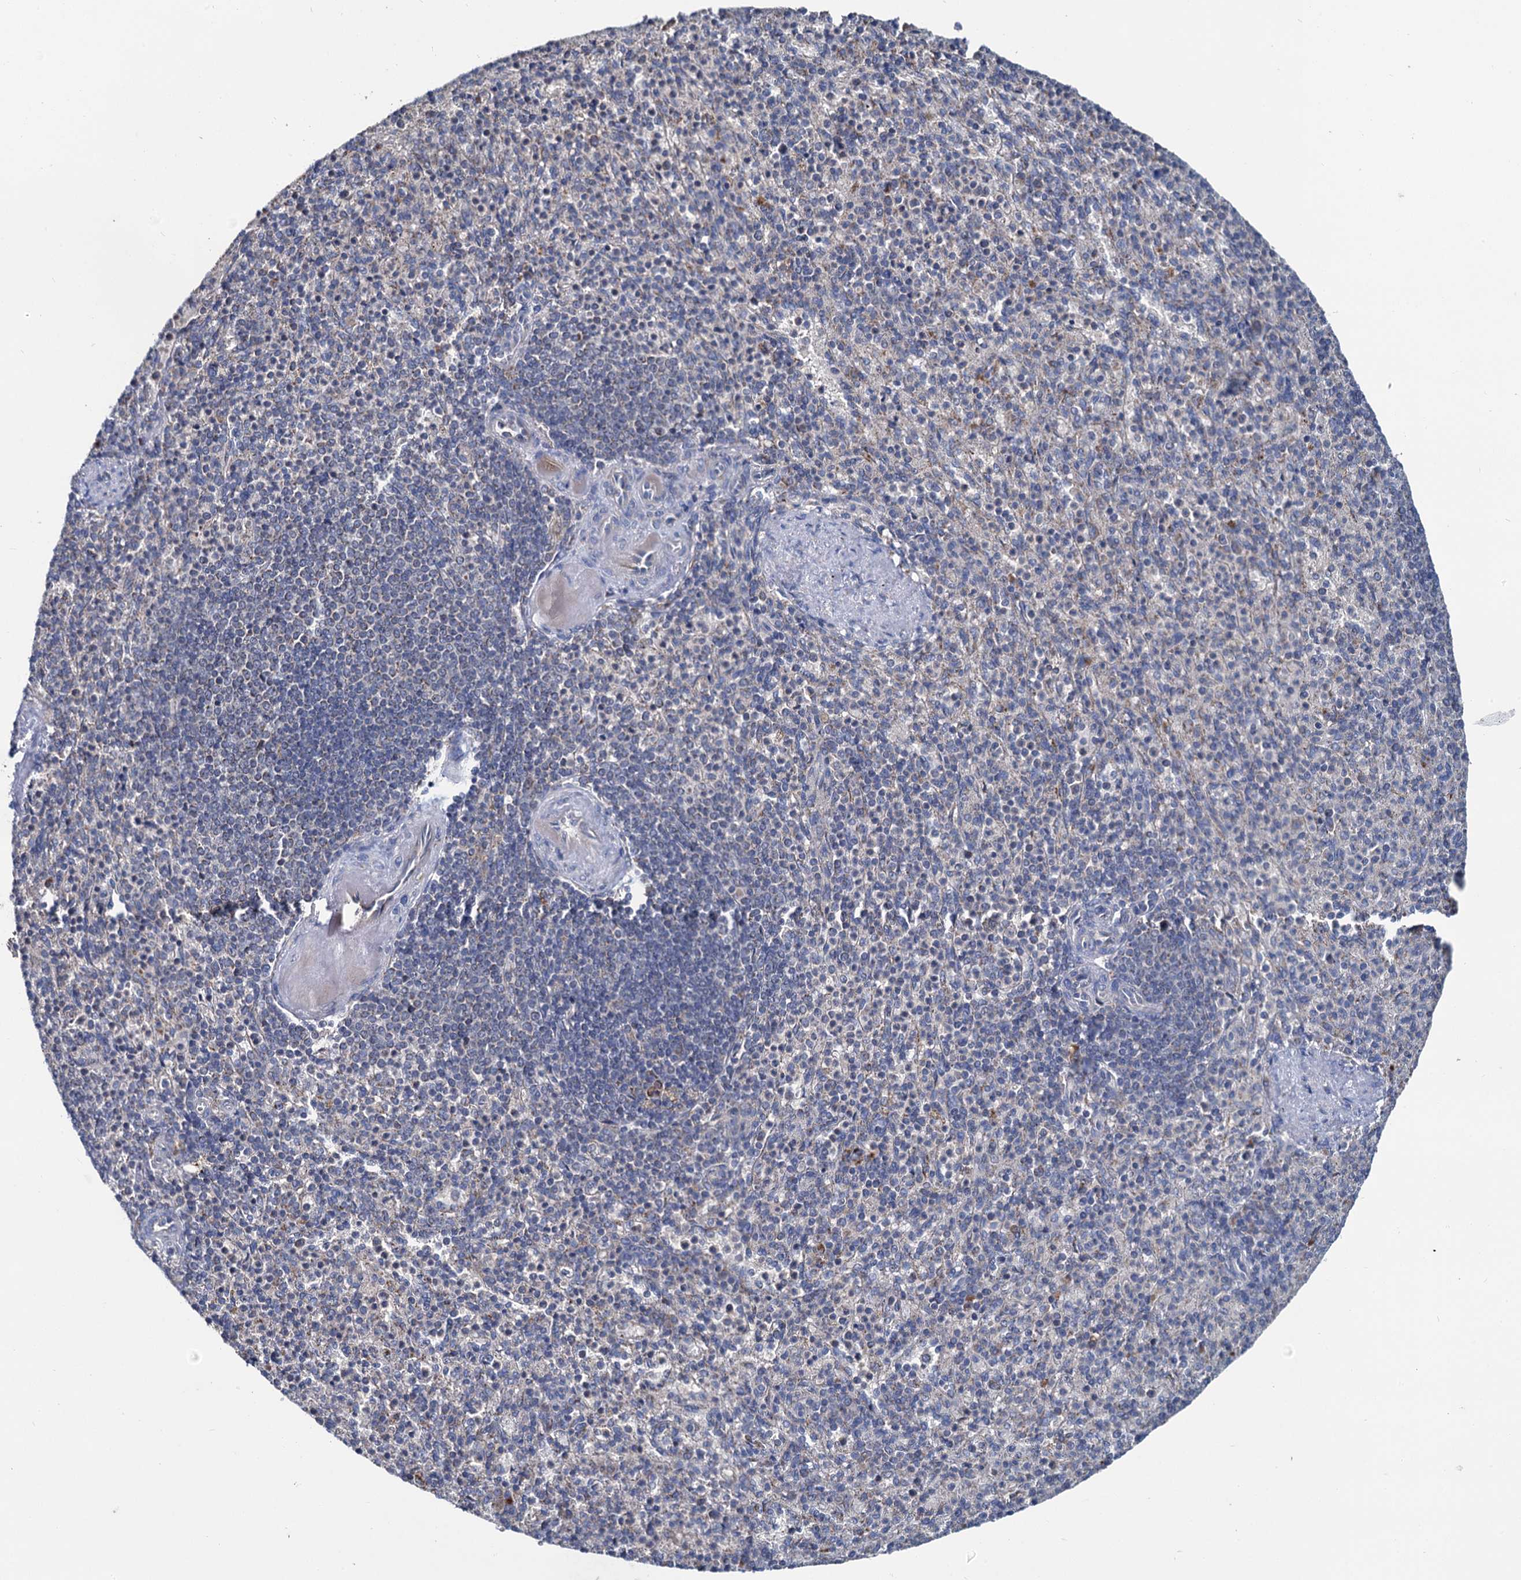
{"staining": {"intensity": "negative", "quantity": "none", "location": "none"}, "tissue": "spleen", "cell_type": "Cells in red pulp", "image_type": "normal", "snomed": [{"axis": "morphology", "description": "Normal tissue, NOS"}, {"axis": "topography", "description": "Spleen"}], "caption": "Spleen stained for a protein using immunohistochemistry (IHC) displays no positivity cells in red pulp.", "gene": "METTL4", "patient": {"sex": "female", "age": 74}}